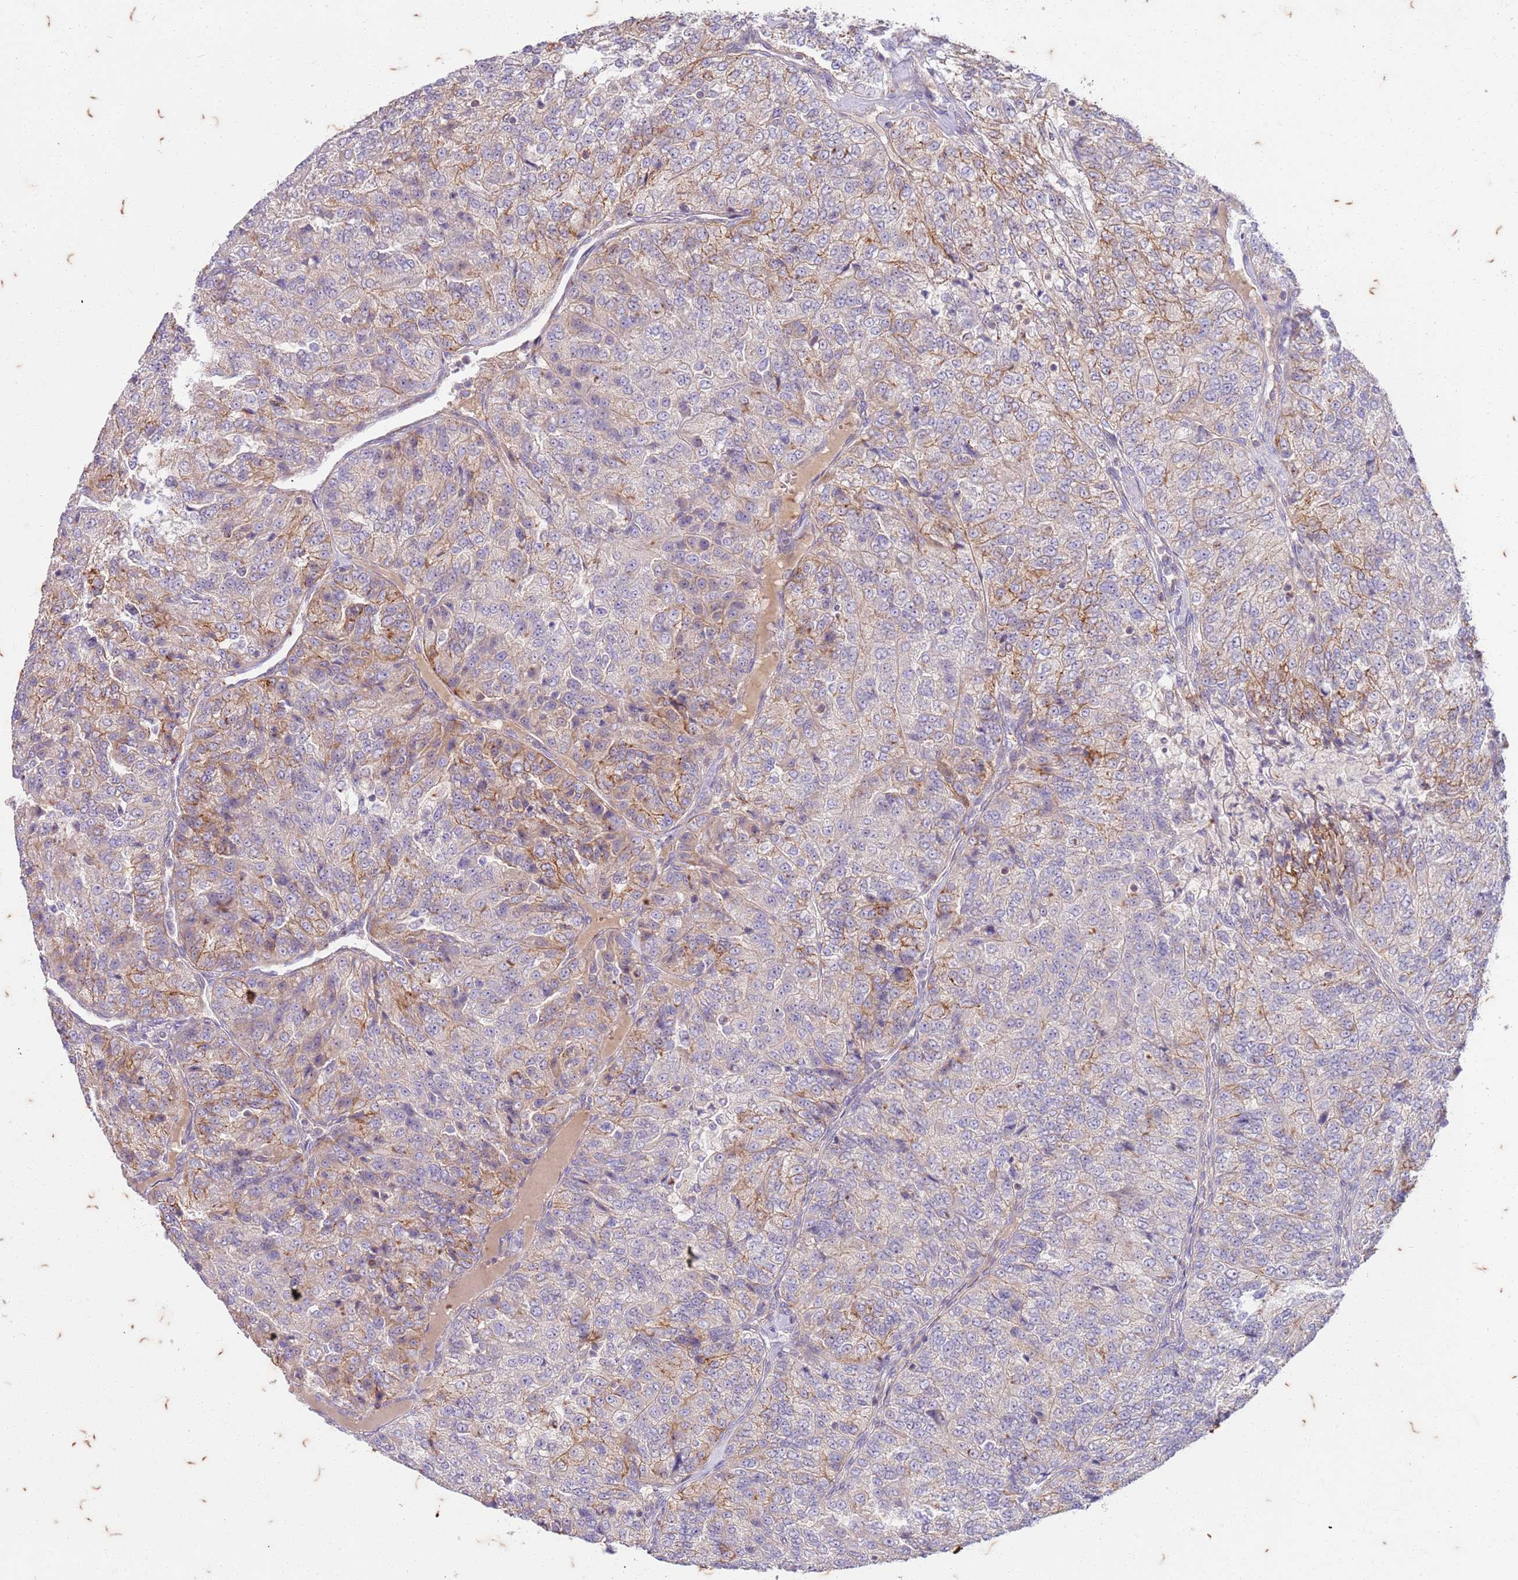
{"staining": {"intensity": "moderate", "quantity": "<25%", "location": "cytoplasmic/membranous"}, "tissue": "renal cancer", "cell_type": "Tumor cells", "image_type": "cancer", "snomed": [{"axis": "morphology", "description": "Adenocarcinoma, NOS"}, {"axis": "topography", "description": "Kidney"}], "caption": "This image demonstrates immunohistochemistry staining of human renal adenocarcinoma, with low moderate cytoplasmic/membranous staining in about <25% of tumor cells.", "gene": "RAPGEF3", "patient": {"sex": "female", "age": 63}}